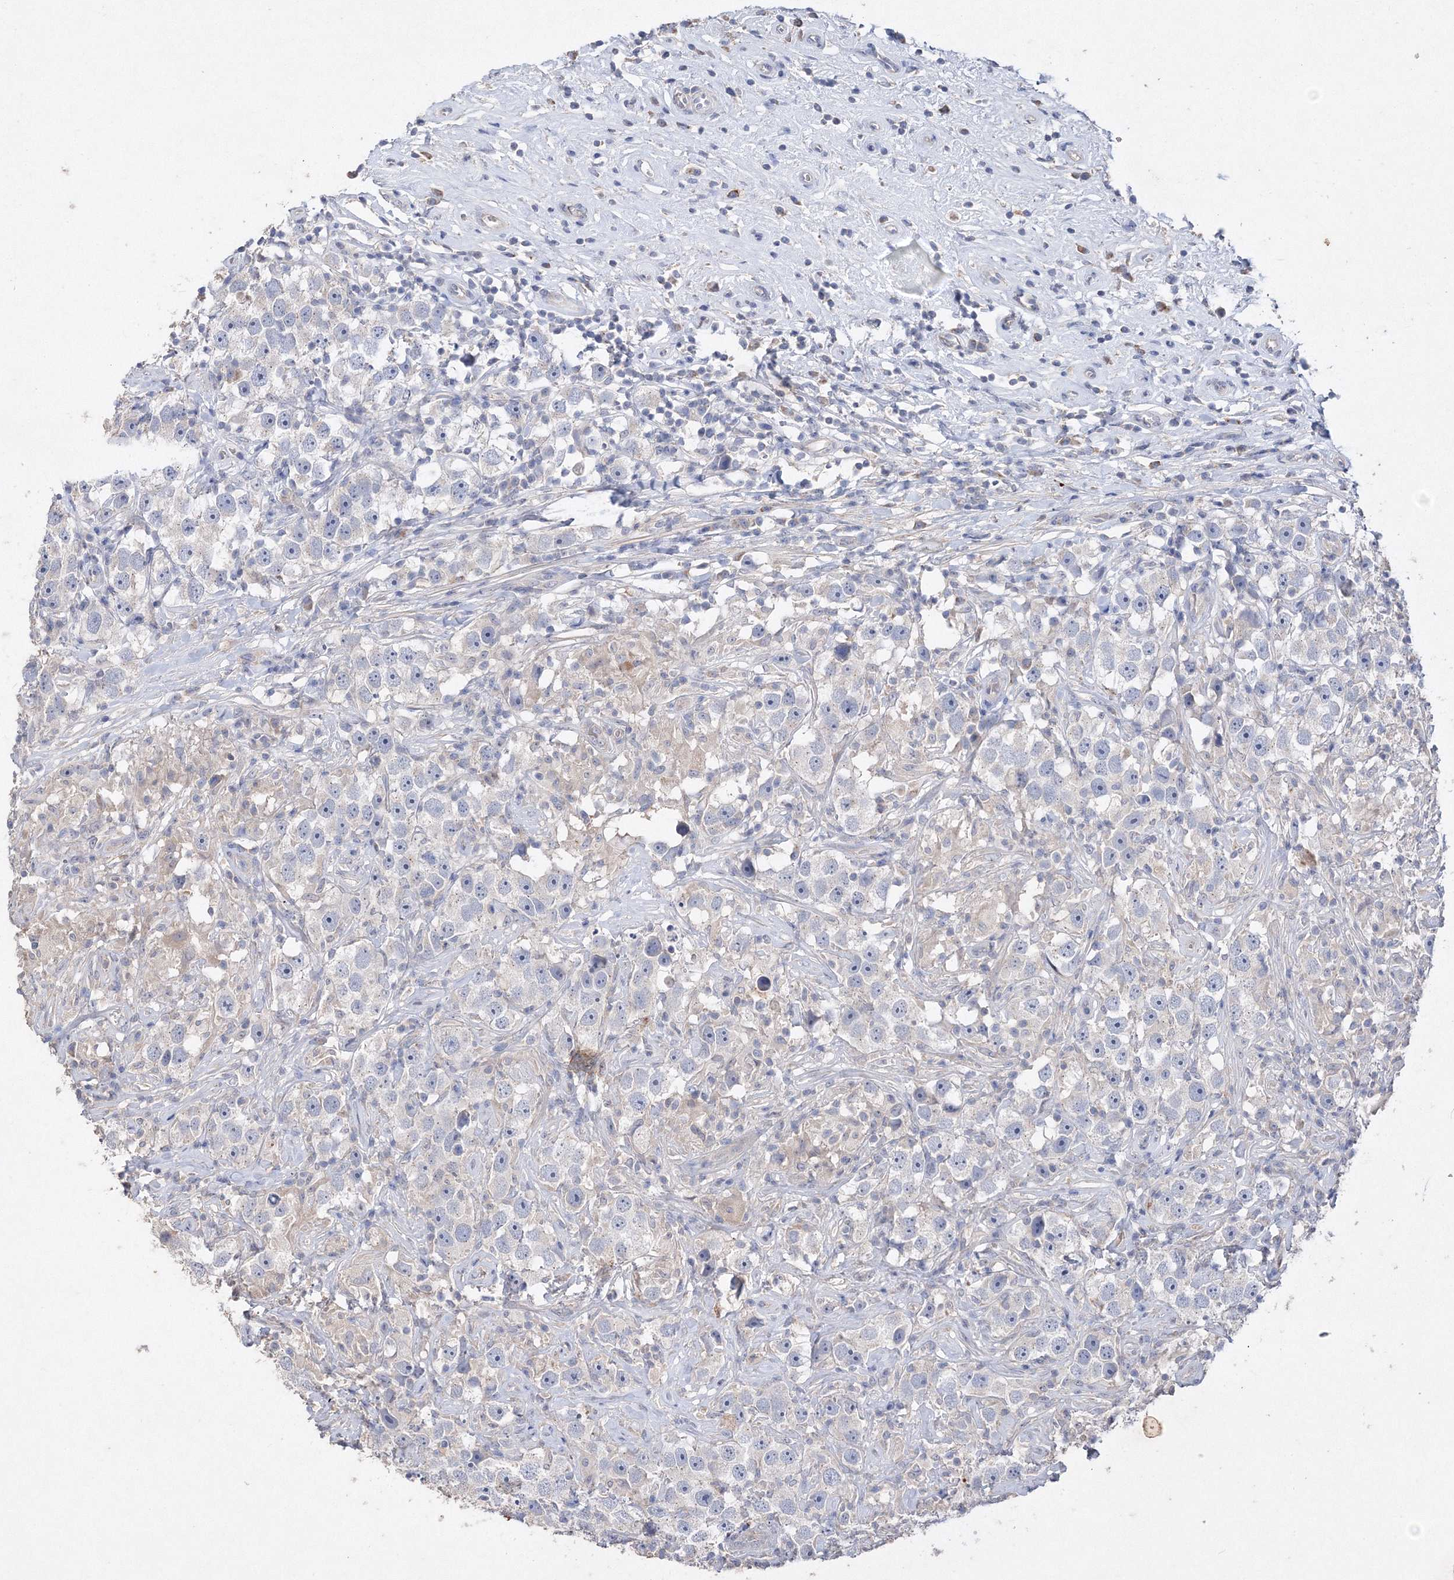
{"staining": {"intensity": "negative", "quantity": "none", "location": "none"}, "tissue": "testis cancer", "cell_type": "Tumor cells", "image_type": "cancer", "snomed": [{"axis": "morphology", "description": "Seminoma, NOS"}, {"axis": "topography", "description": "Testis"}], "caption": "An immunohistochemistry micrograph of testis cancer is shown. There is no staining in tumor cells of testis cancer.", "gene": "GLS", "patient": {"sex": "male", "age": 49}}